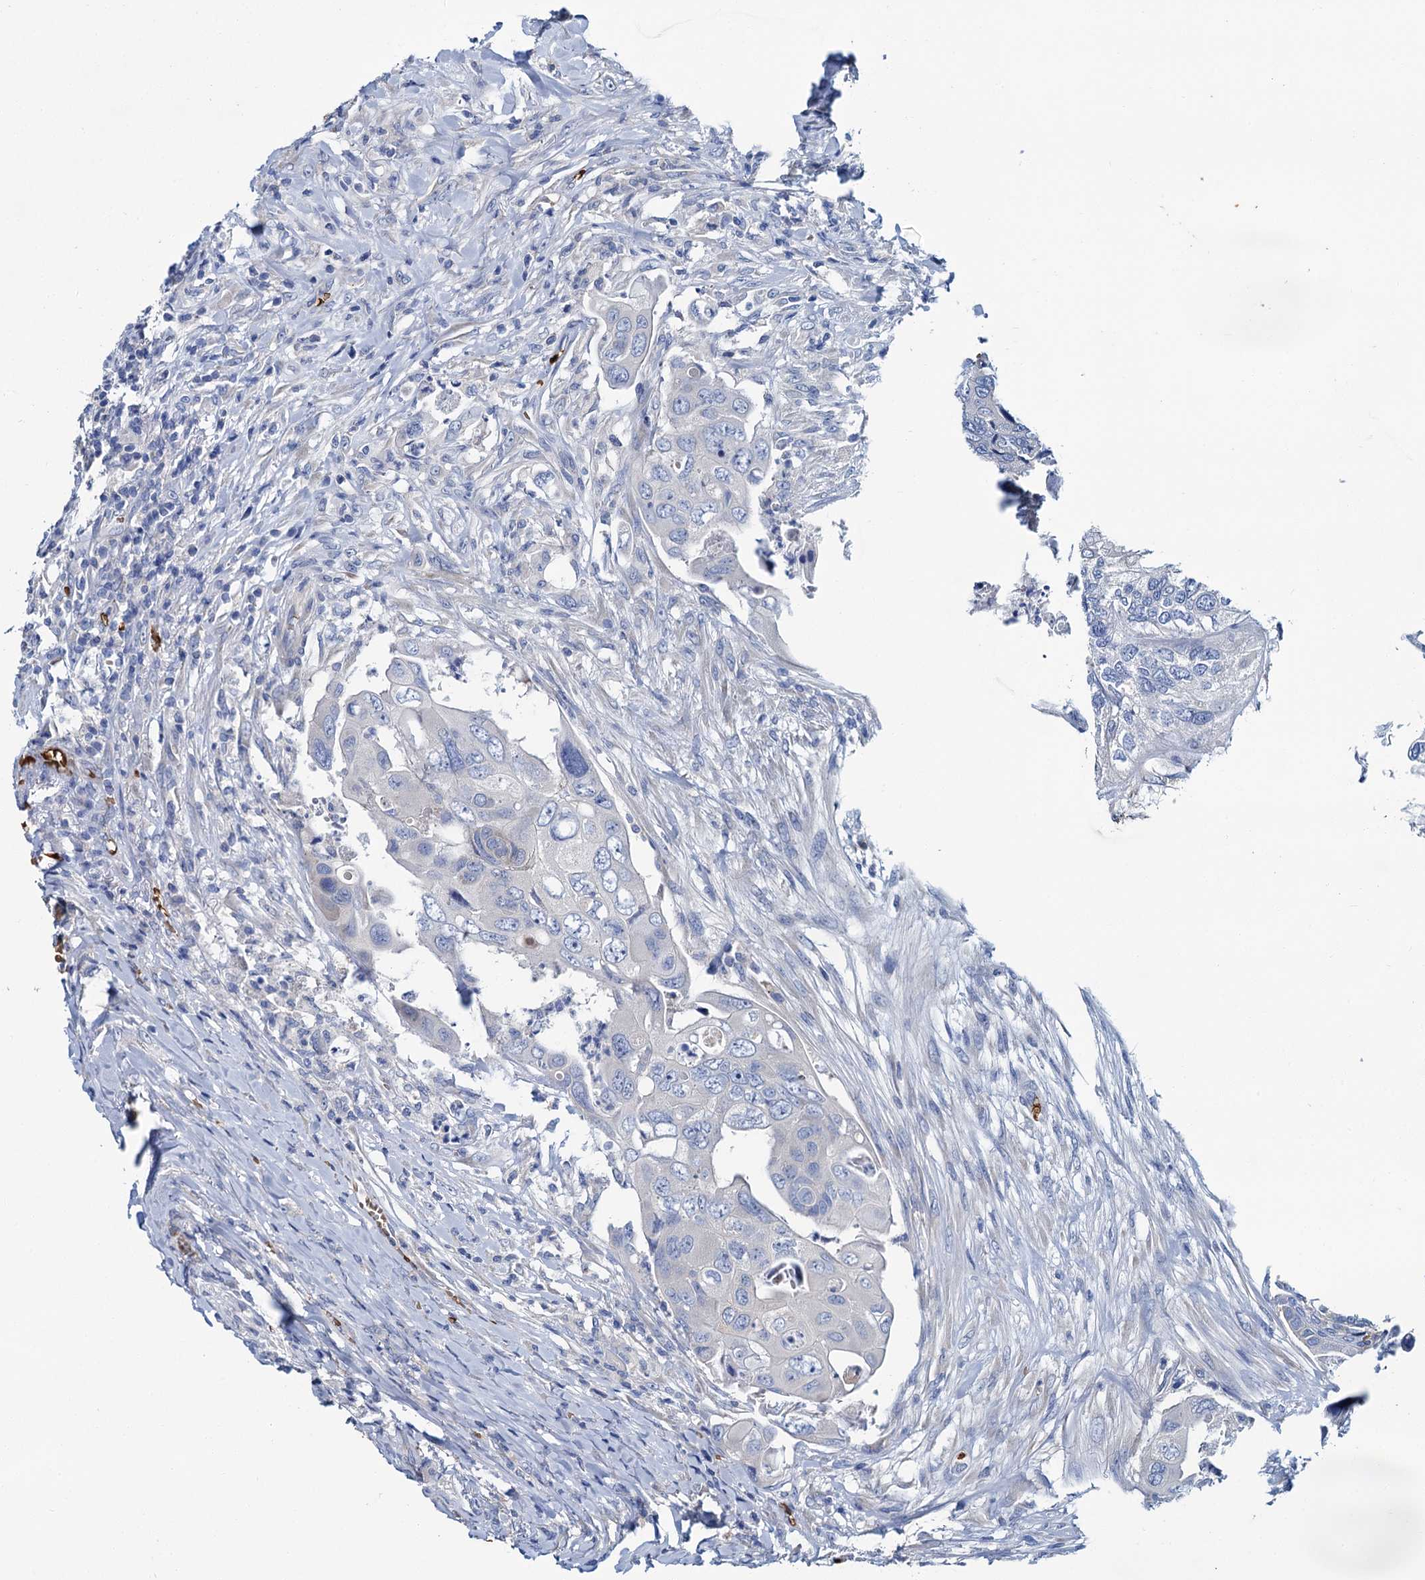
{"staining": {"intensity": "negative", "quantity": "none", "location": "none"}, "tissue": "colorectal cancer", "cell_type": "Tumor cells", "image_type": "cancer", "snomed": [{"axis": "morphology", "description": "Adenocarcinoma, NOS"}, {"axis": "topography", "description": "Rectum"}], "caption": "Immunohistochemistry of human colorectal cancer demonstrates no positivity in tumor cells. (Stains: DAB (3,3'-diaminobenzidine) immunohistochemistry (IHC) with hematoxylin counter stain, Microscopy: brightfield microscopy at high magnification).", "gene": "ATG2A", "patient": {"sex": "male", "age": 63}}